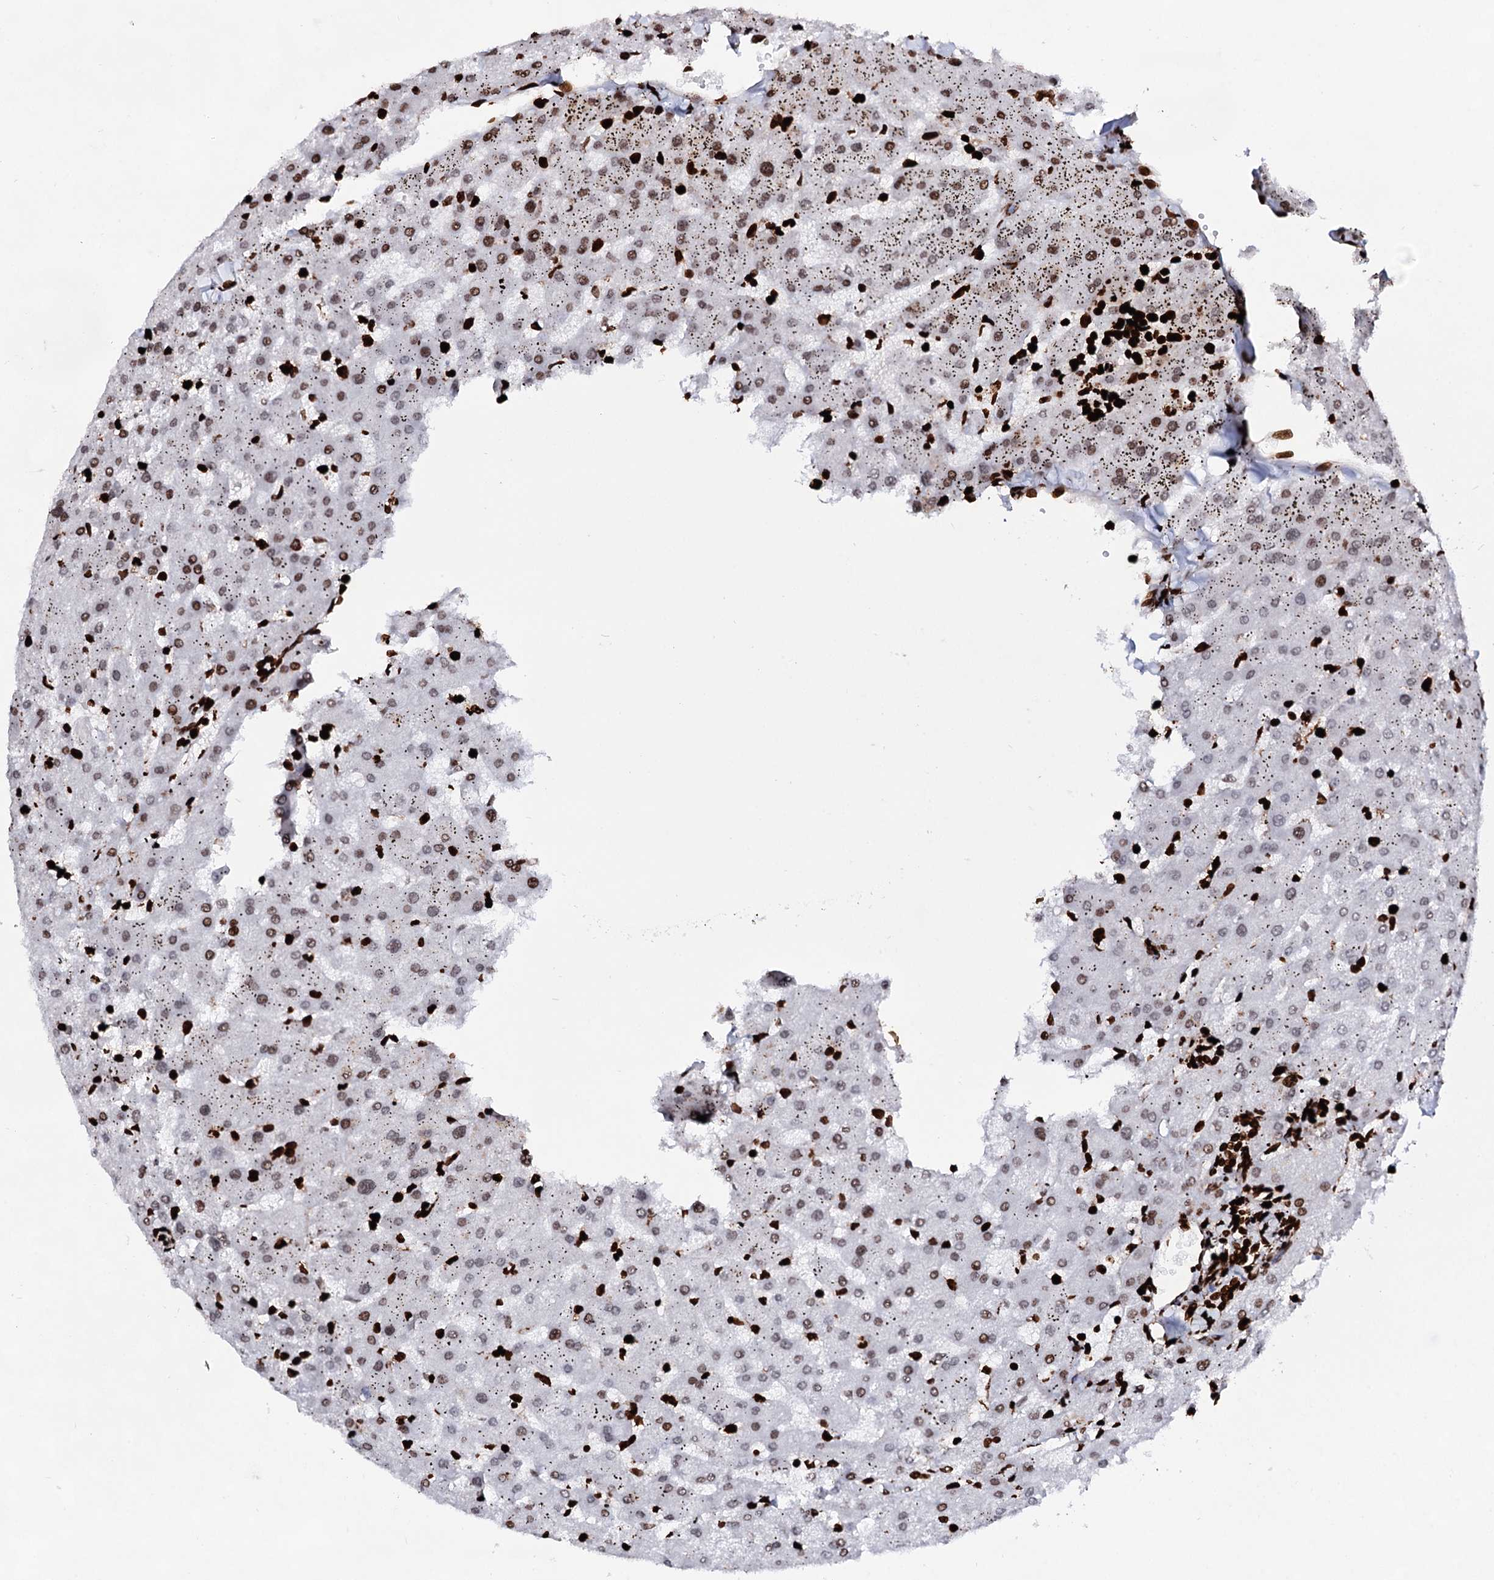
{"staining": {"intensity": "strong", "quantity": "25%-75%", "location": "nuclear"}, "tissue": "liver", "cell_type": "Cholangiocytes", "image_type": "normal", "snomed": [{"axis": "morphology", "description": "Normal tissue, NOS"}, {"axis": "topography", "description": "Liver"}], "caption": "Immunohistochemical staining of benign liver demonstrates strong nuclear protein staining in approximately 25%-75% of cholangiocytes. (brown staining indicates protein expression, while blue staining denotes nuclei).", "gene": "HMGB2", "patient": {"sex": "female", "age": 63}}